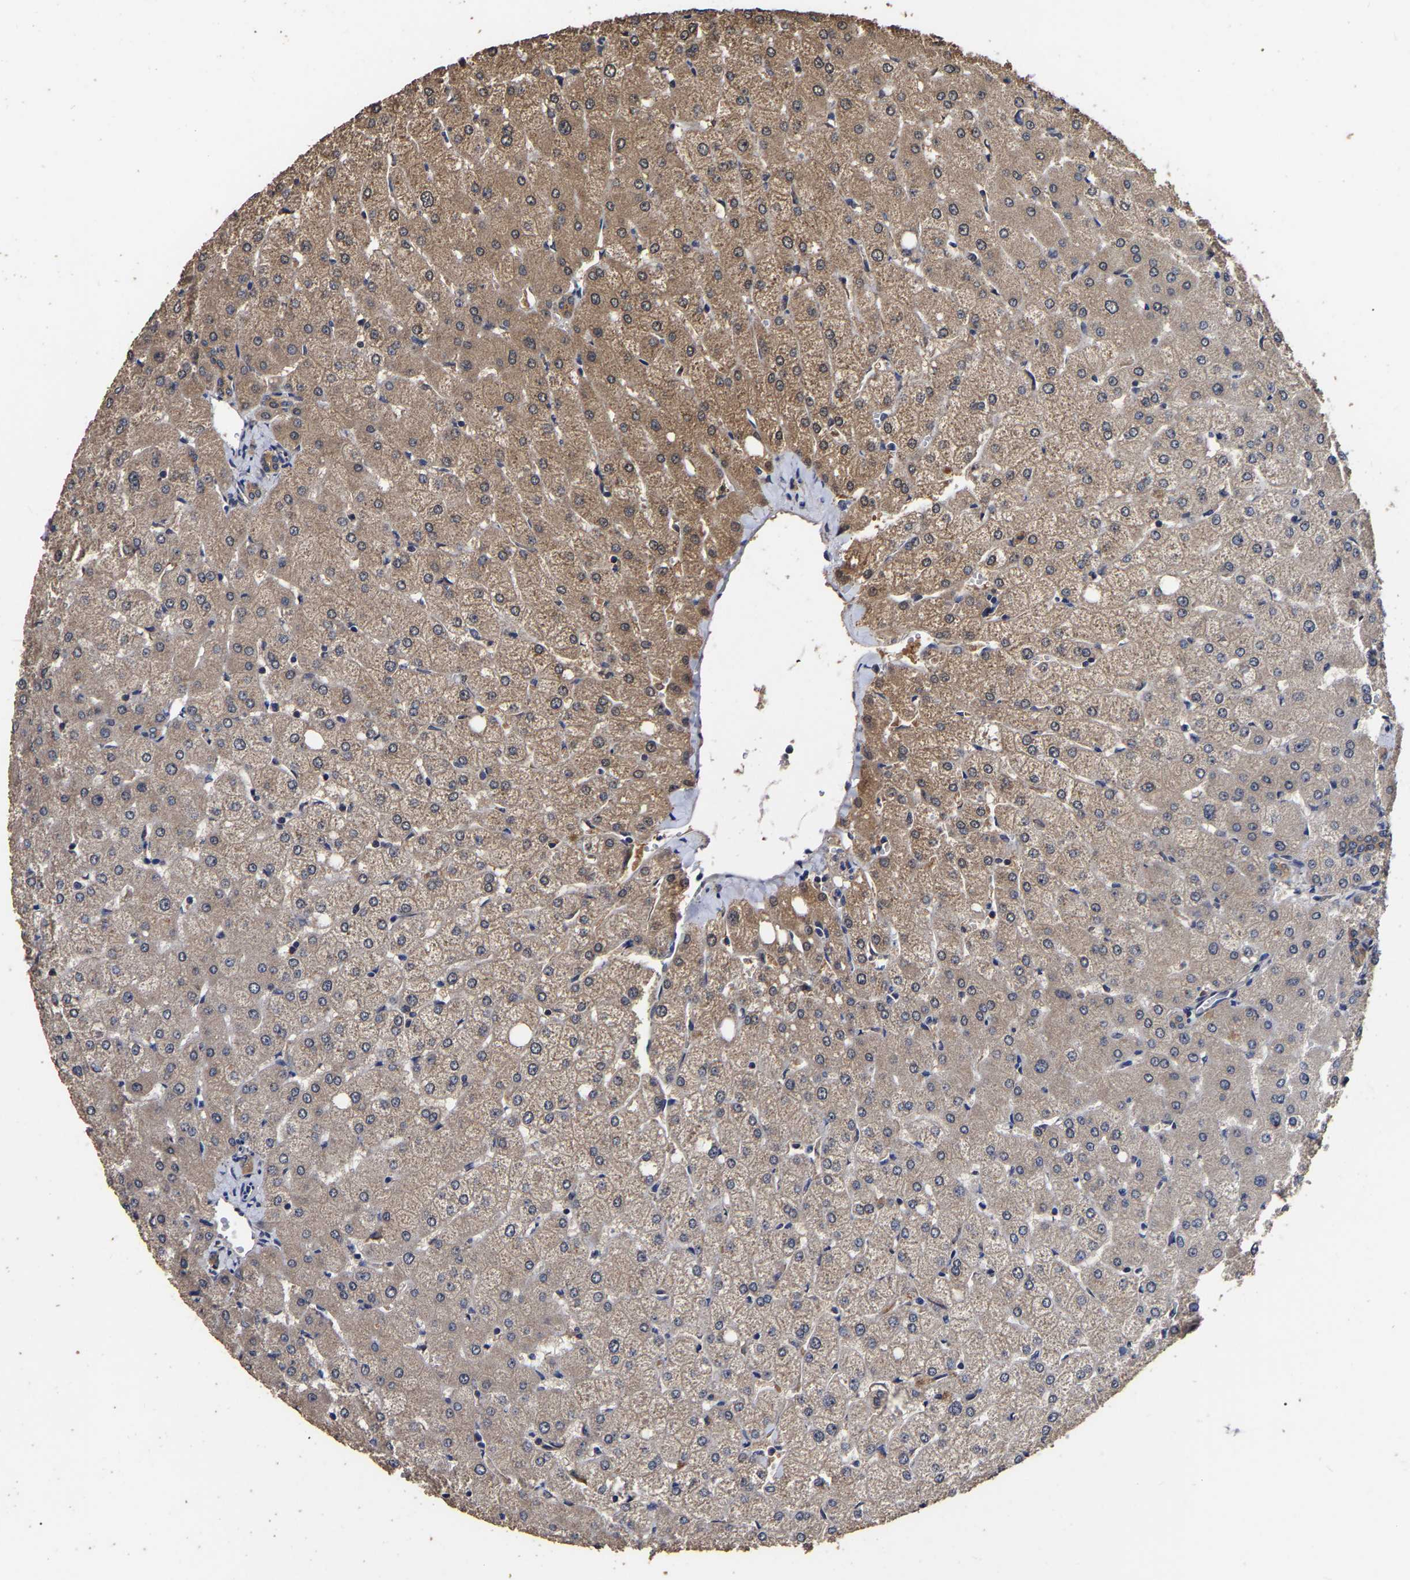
{"staining": {"intensity": "moderate", "quantity": ">75%", "location": "cytoplasmic/membranous"}, "tissue": "liver", "cell_type": "Cholangiocytes", "image_type": "normal", "snomed": [{"axis": "morphology", "description": "Normal tissue, NOS"}, {"axis": "topography", "description": "Liver"}], "caption": "DAB (3,3'-diaminobenzidine) immunohistochemical staining of benign liver exhibits moderate cytoplasmic/membranous protein expression in about >75% of cholangiocytes.", "gene": "STK32C", "patient": {"sex": "female", "age": 54}}